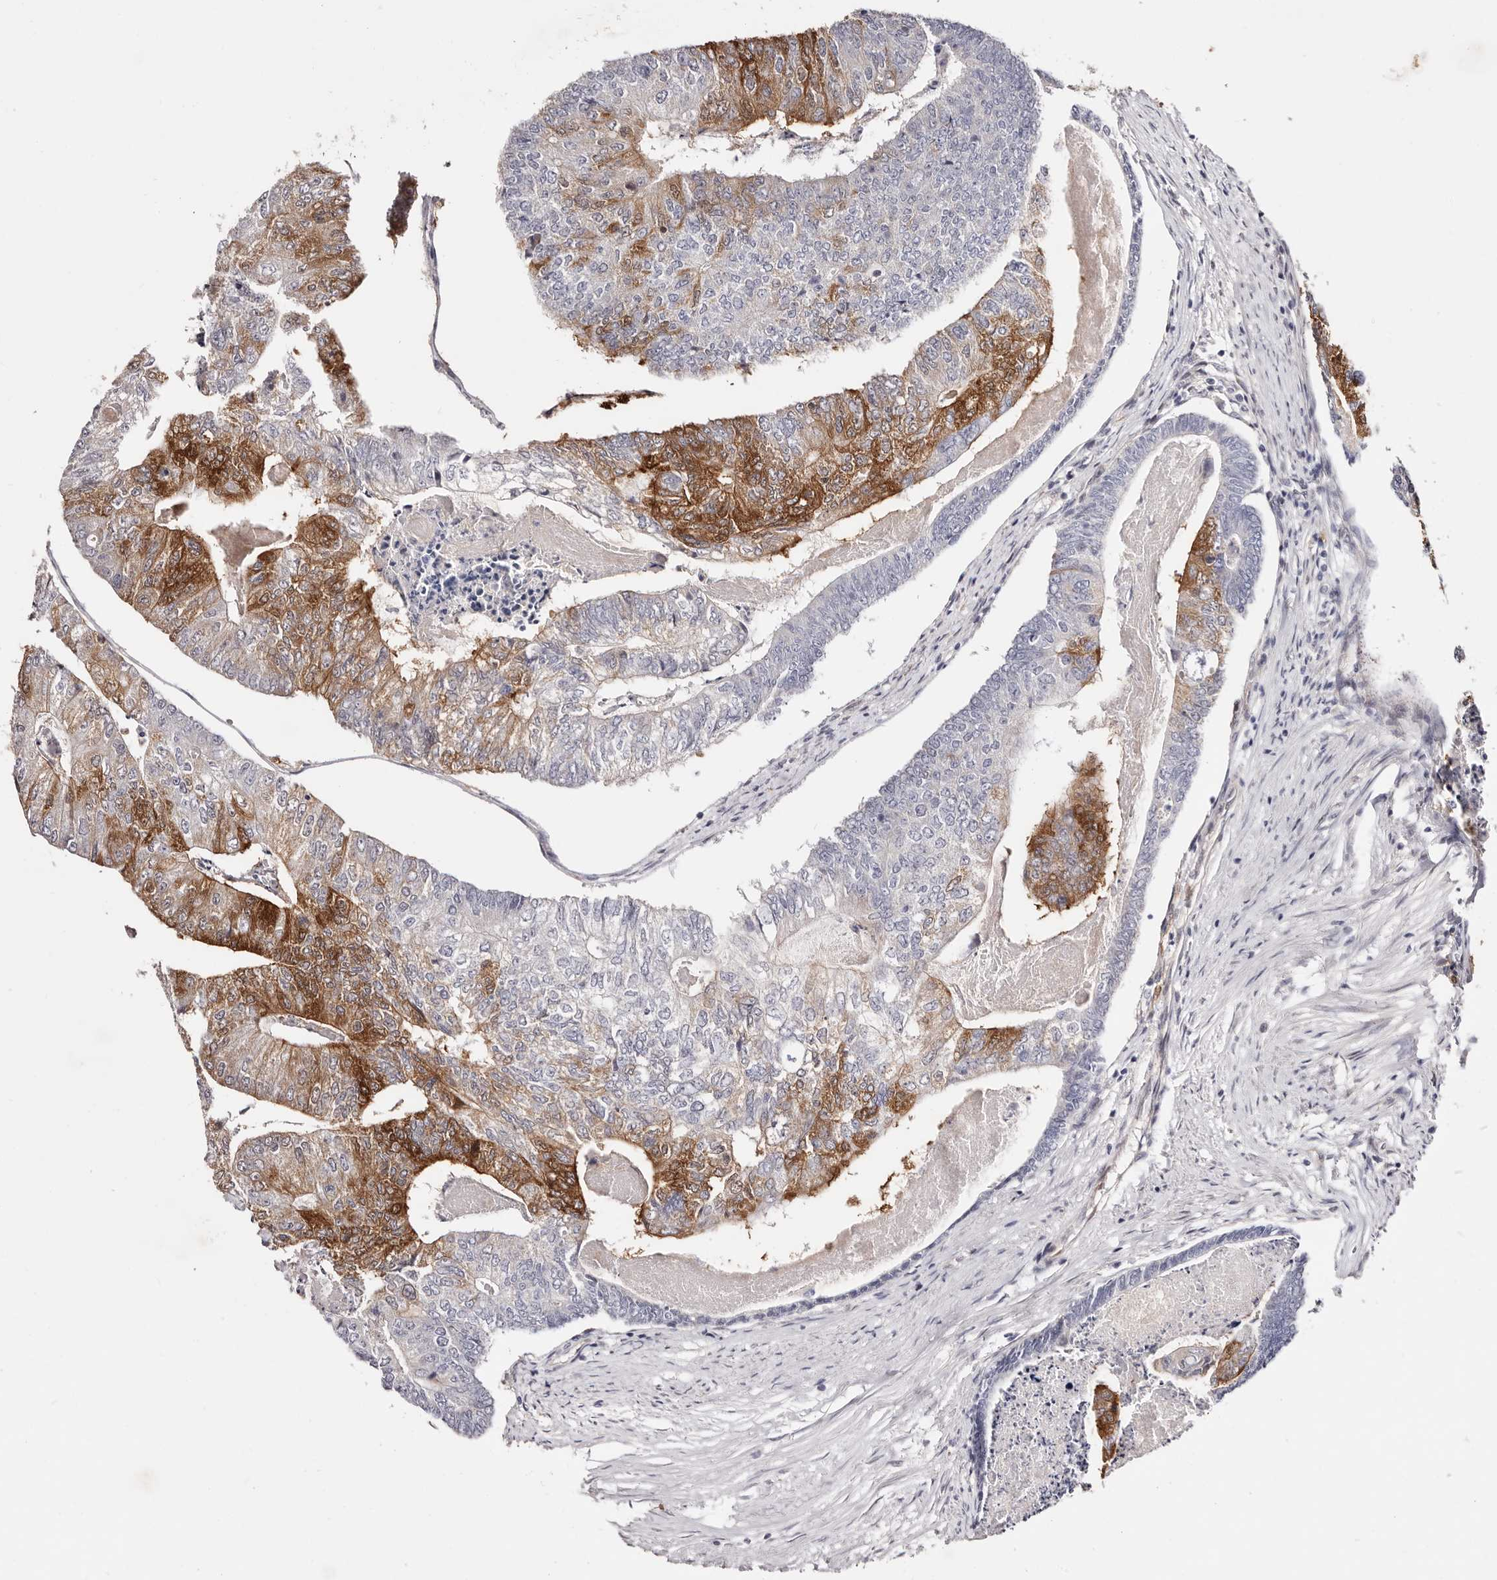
{"staining": {"intensity": "strong", "quantity": "25%-75%", "location": "cytoplasmic/membranous"}, "tissue": "colorectal cancer", "cell_type": "Tumor cells", "image_type": "cancer", "snomed": [{"axis": "morphology", "description": "Adenocarcinoma, NOS"}, {"axis": "topography", "description": "Colon"}], "caption": "There is high levels of strong cytoplasmic/membranous expression in tumor cells of colorectal cancer (adenocarcinoma), as demonstrated by immunohistochemical staining (brown color).", "gene": "GFOD1", "patient": {"sex": "female", "age": 67}}